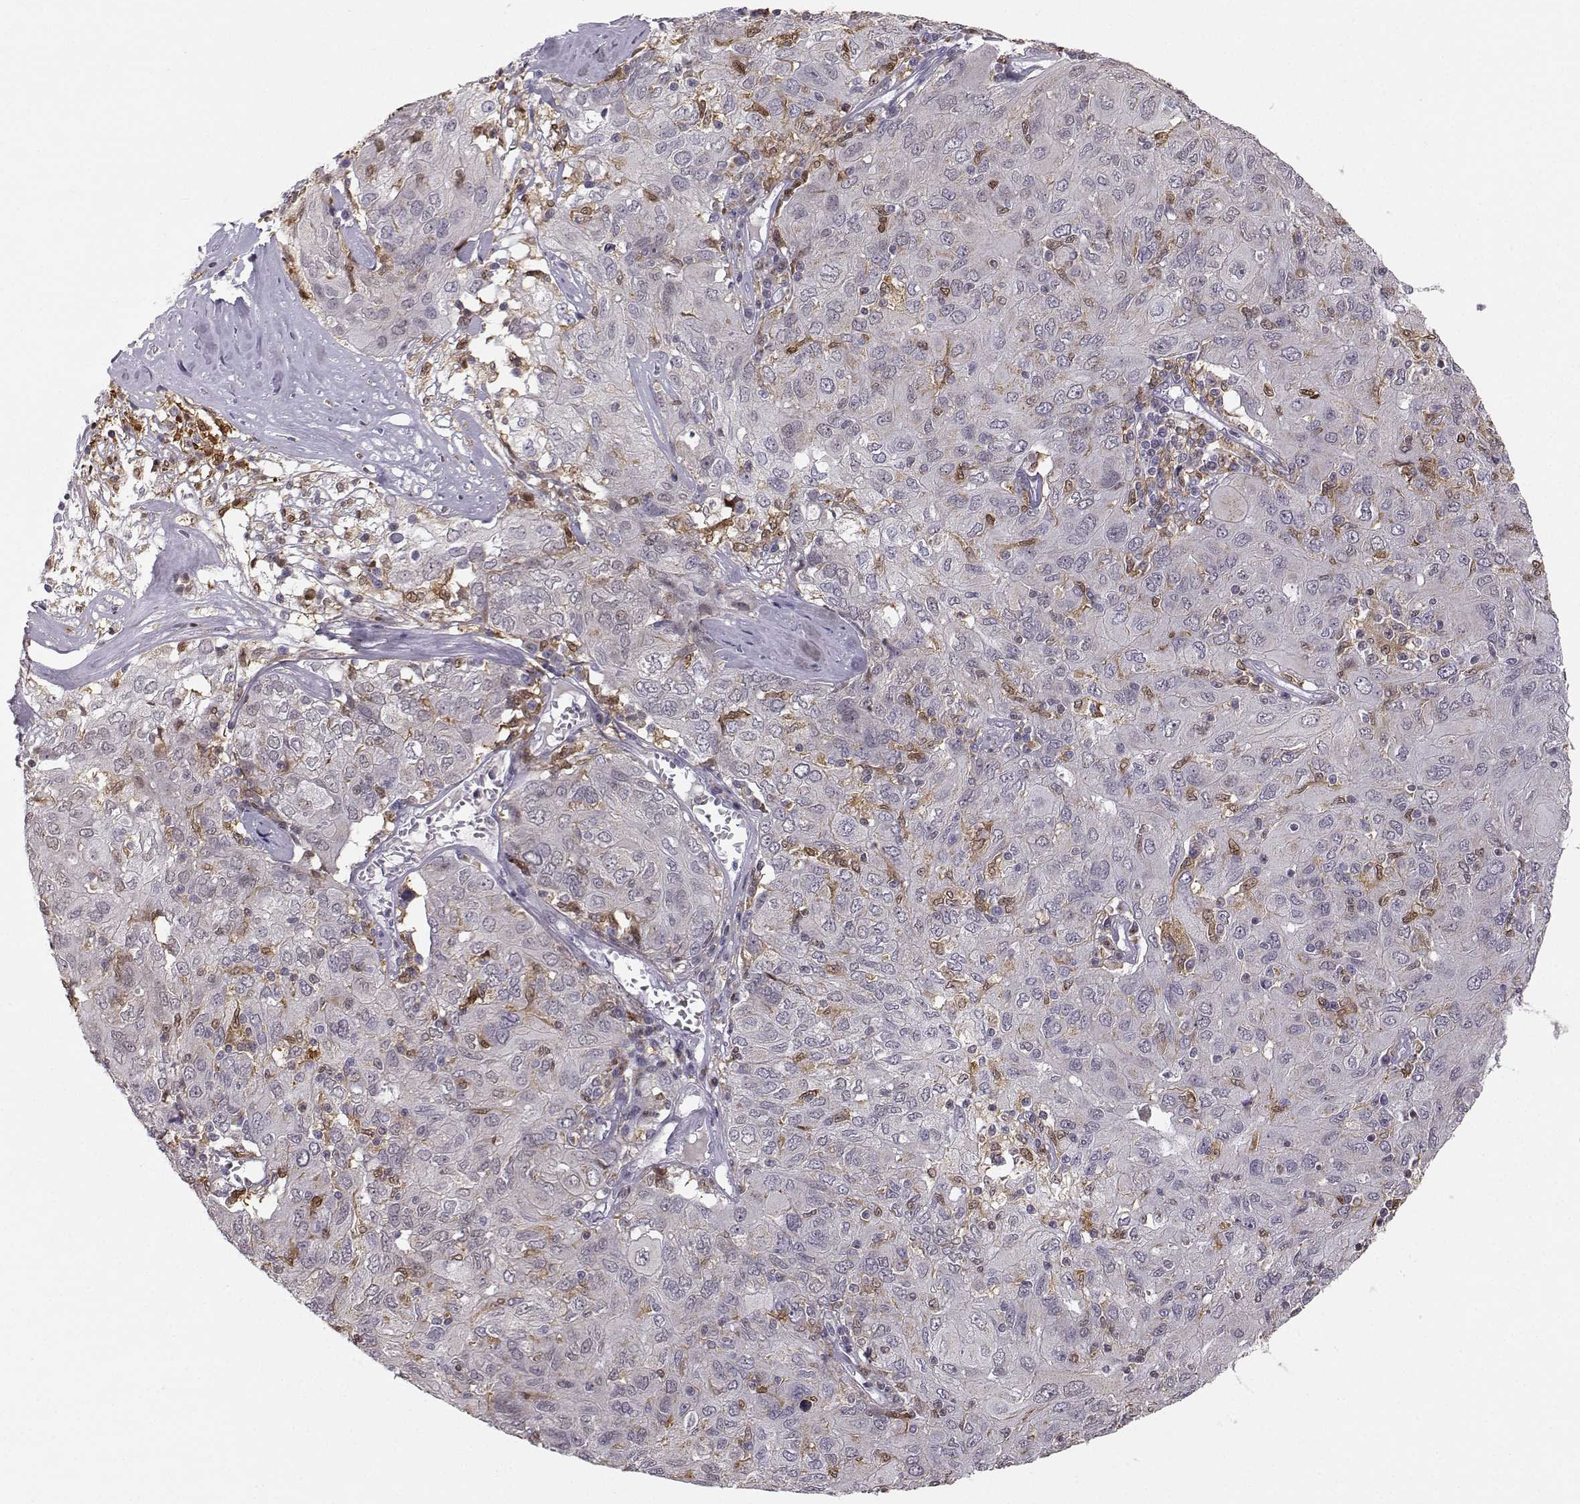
{"staining": {"intensity": "moderate", "quantity": "<25%", "location": "cytoplasmic/membranous"}, "tissue": "ovarian cancer", "cell_type": "Tumor cells", "image_type": "cancer", "snomed": [{"axis": "morphology", "description": "Carcinoma, endometroid"}, {"axis": "topography", "description": "Ovary"}], "caption": "This photomicrograph exhibits immunohistochemistry staining of human ovarian cancer, with low moderate cytoplasmic/membranous staining in approximately <25% of tumor cells.", "gene": "HTR7", "patient": {"sex": "female", "age": 50}}